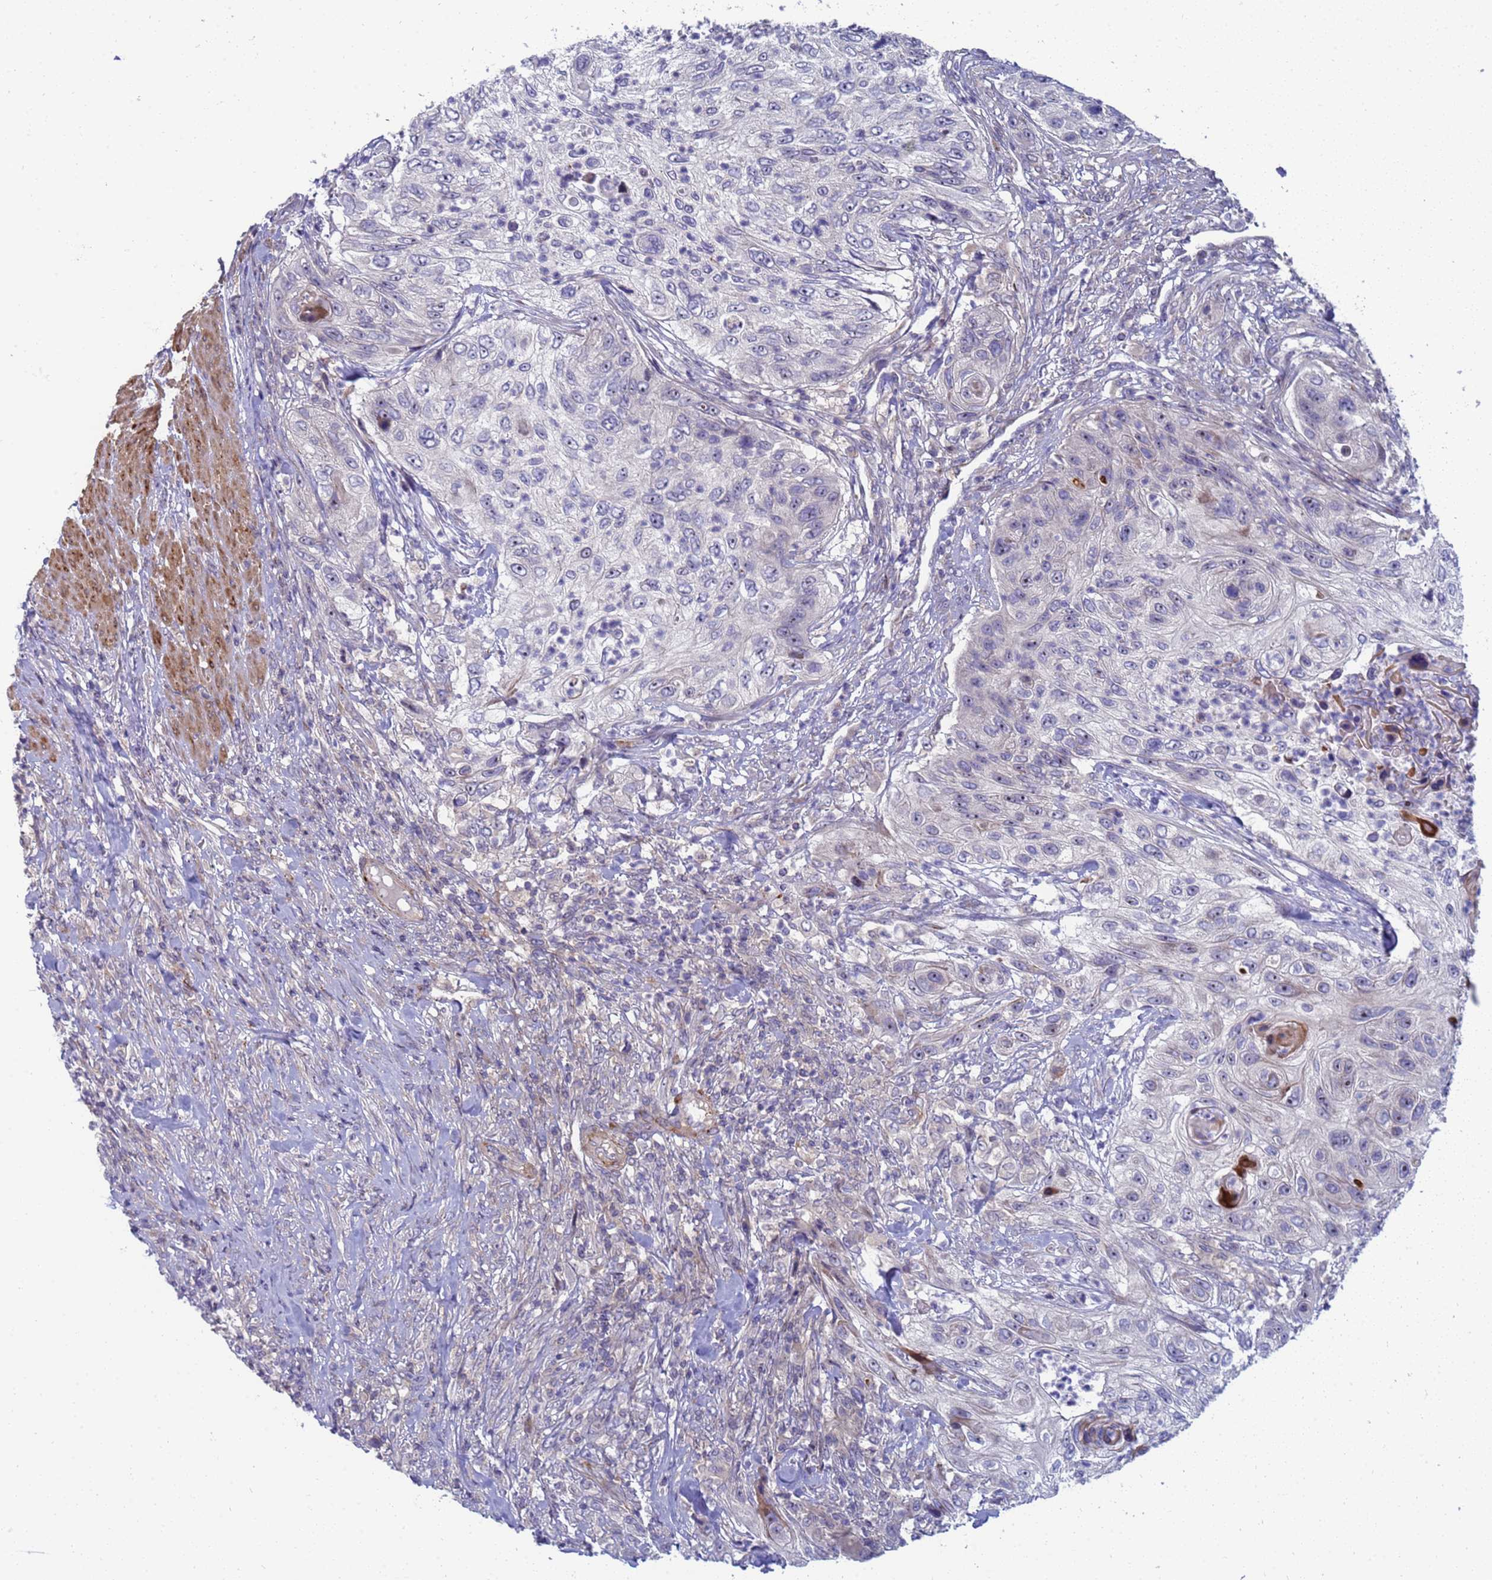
{"staining": {"intensity": "negative", "quantity": "none", "location": "none"}, "tissue": "urothelial cancer", "cell_type": "Tumor cells", "image_type": "cancer", "snomed": [{"axis": "morphology", "description": "Urothelial carcinoma, High grade"}, {"axis": "topography", "description": "Urinary bladder"}], "caption": "High-grade urothelial carcinoma stained for a protein using immunohistochemistry (IHC) reveals no positivity tumor cells.", "gene": "ENOSF1", "patient": {"sex": "female", "age": 60}}